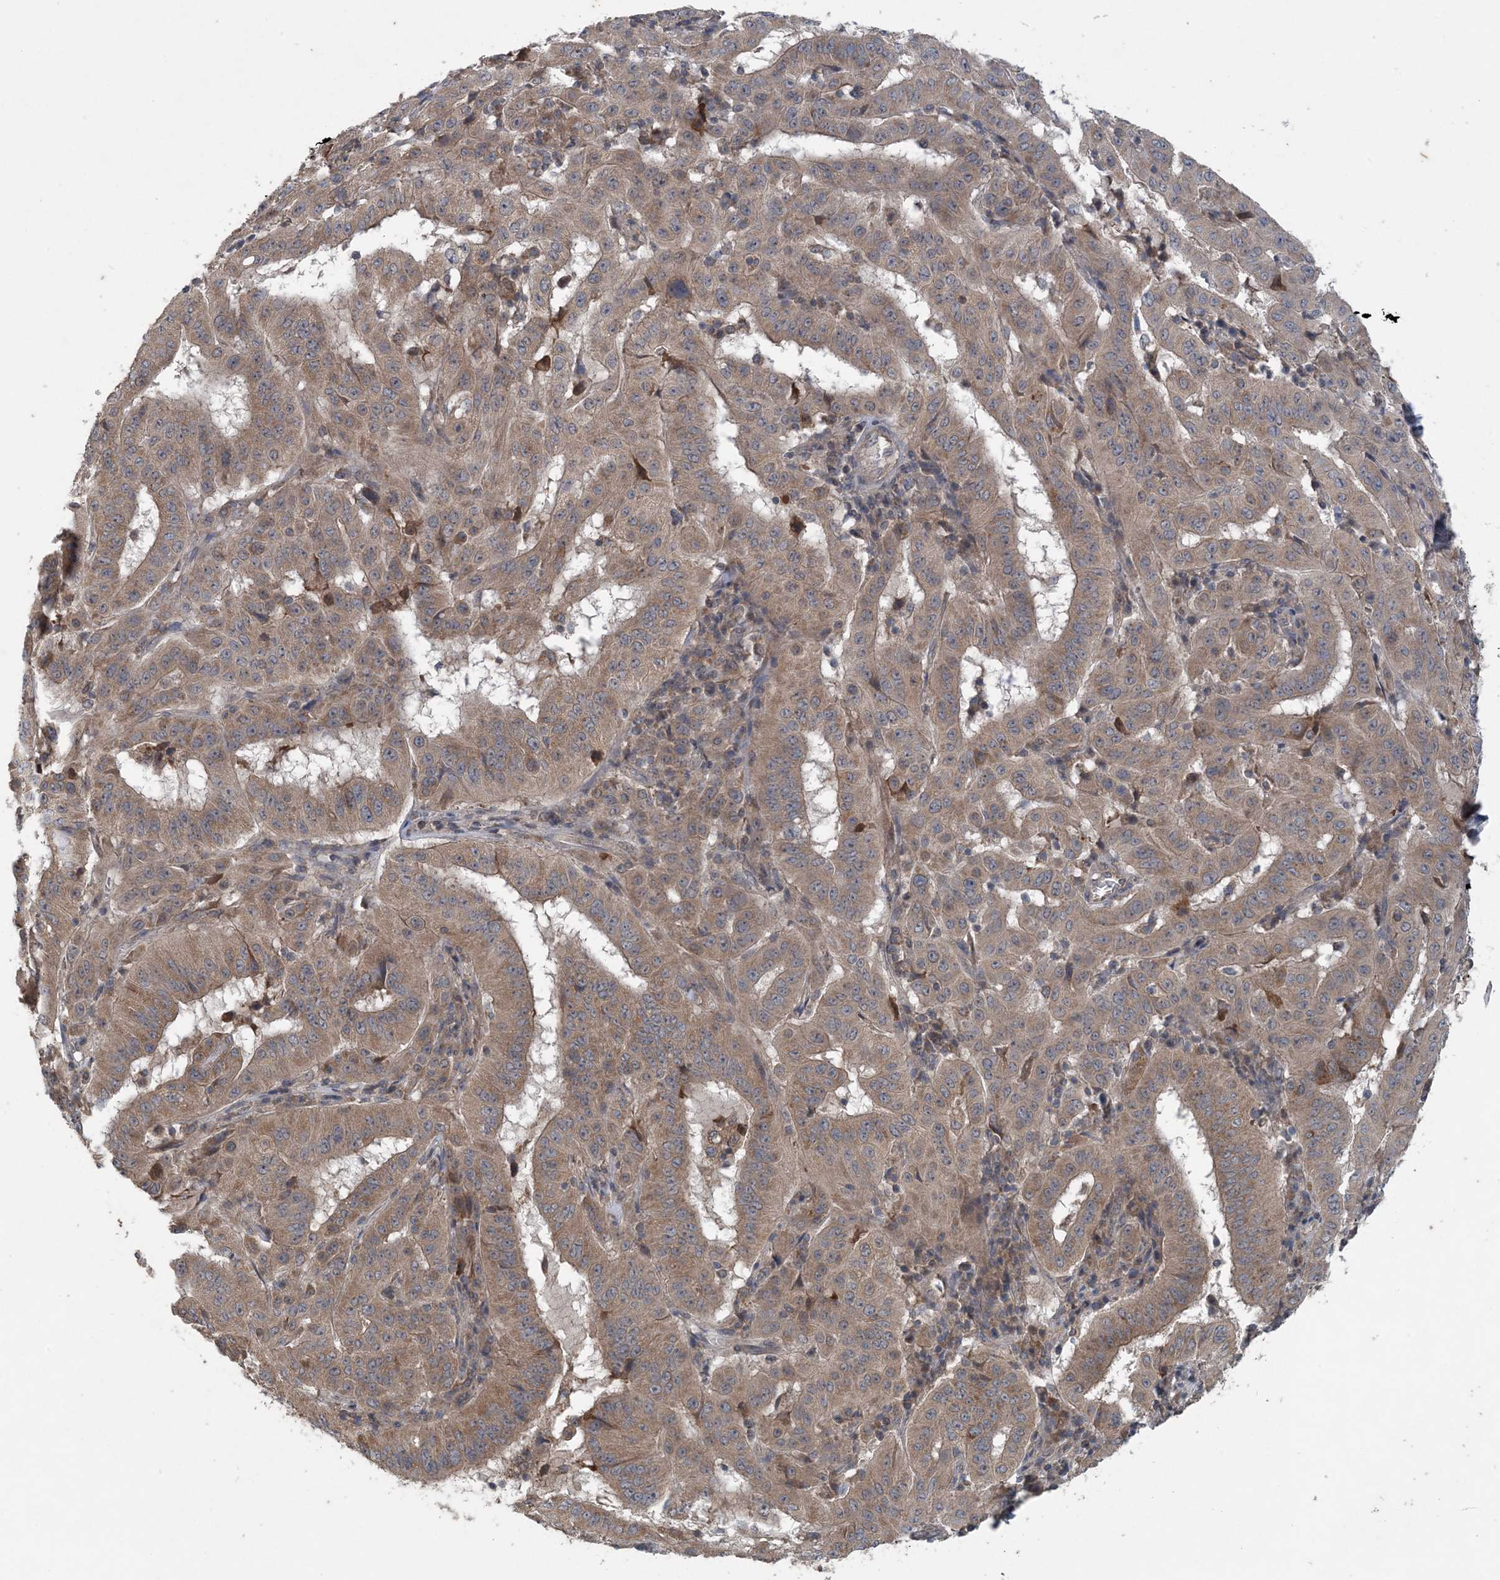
{"staining": {"intensity": "moderate", "quantity": ">75%", "location": "cytoplasmic/membranous"}, "tissue": "pancreatic cancer", "cell_type": "Tumor cells", "image_type": "cancer", "snomed": [{"axis": "morphology", "description": "Adenocarcinoma, NOS"}, {"axis": "topography", "description": "Pancreas"}], "caption": "Immunohistochemical staining of pancreatic cancer shows medium levels of moderate cytoplasmic/membranous protein positivity in approximately >75% of tumor cells. Nuclei are stained in blue.", "gene": "MYO9B", "patient": {"sex": "male", "age": 63}}